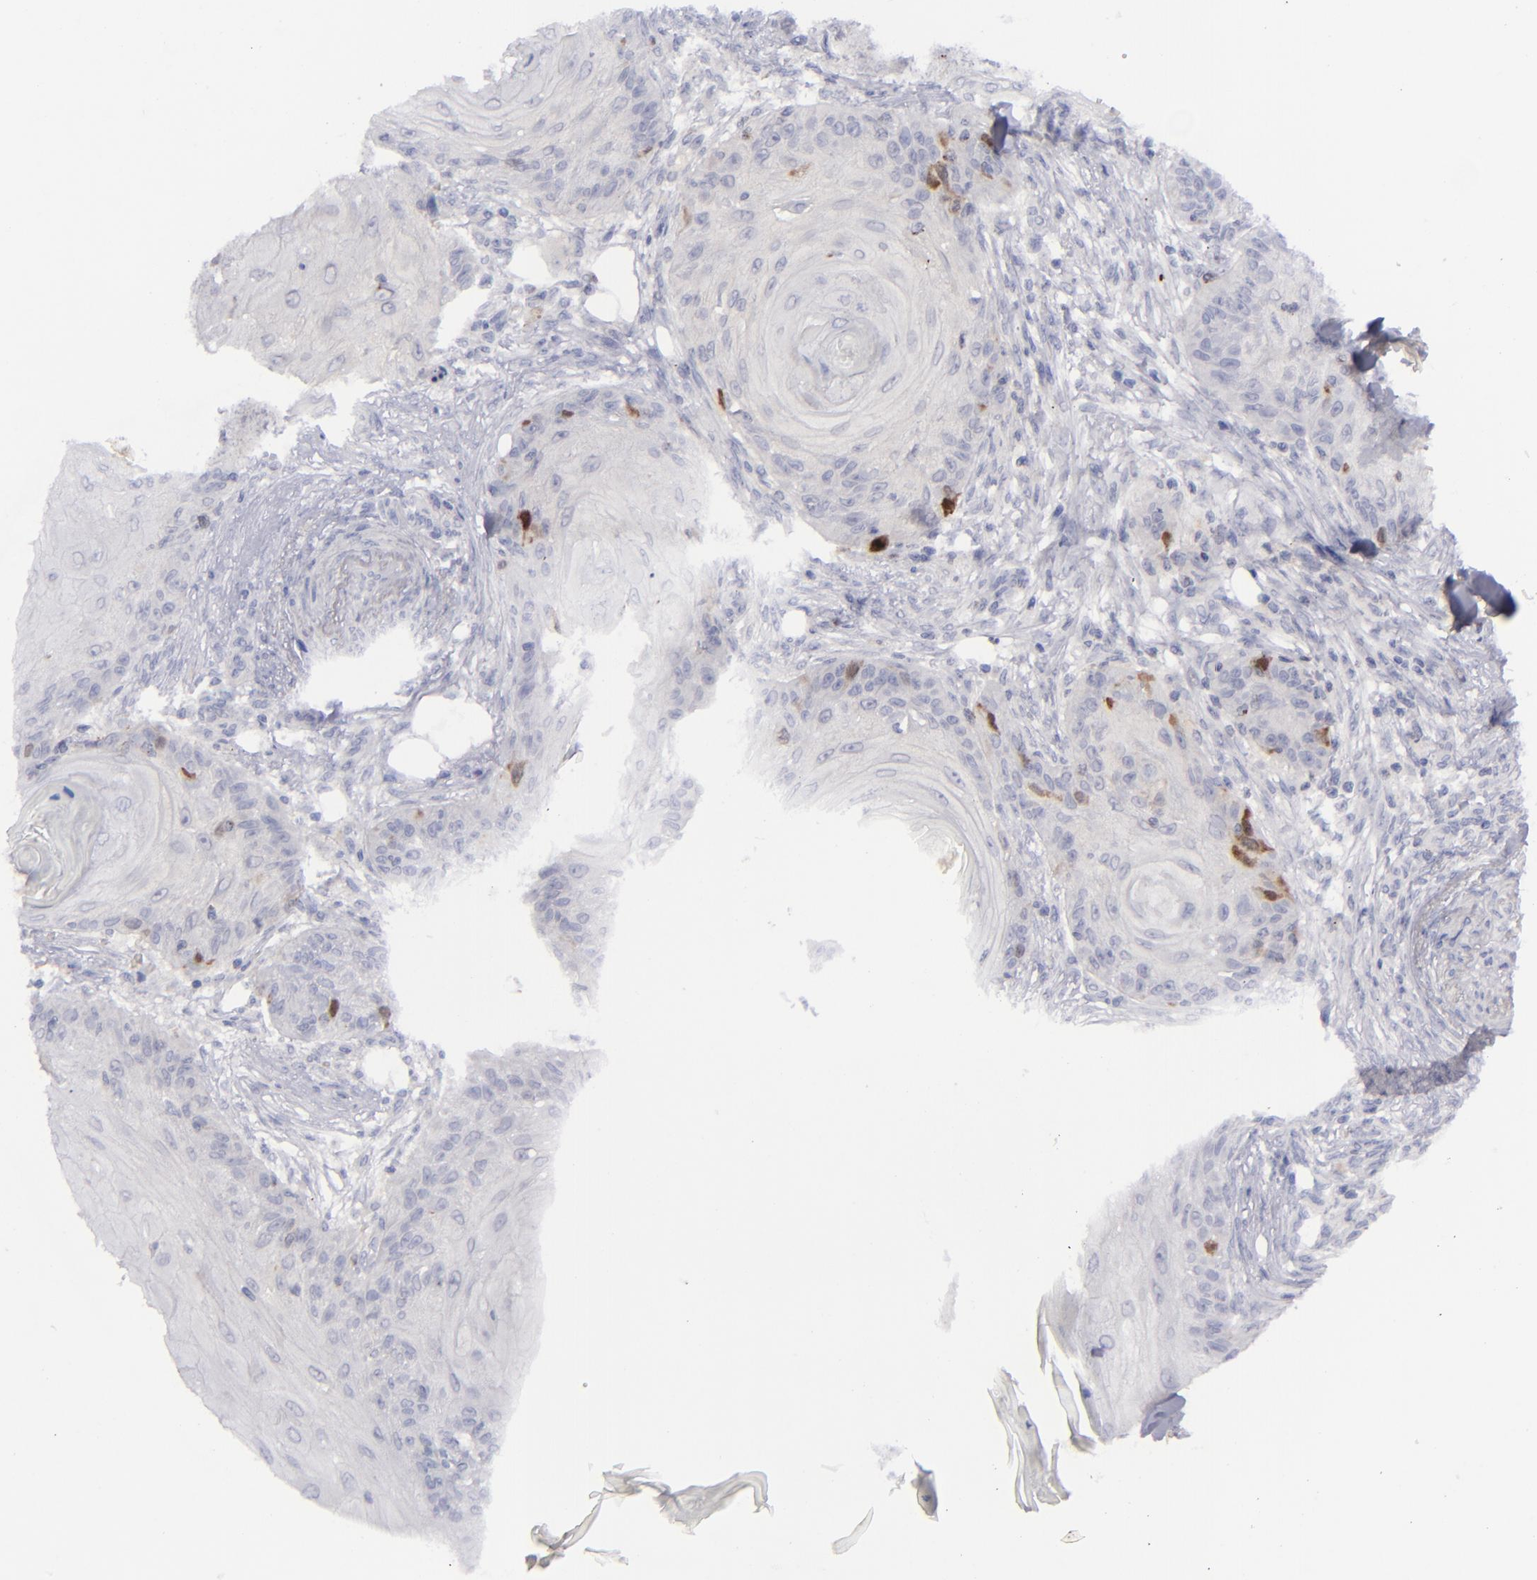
{"staining": {"intensity": "moderate", "quantity": "<25%", "location": "cytoplasmic/membranous,nuclear"}, "tissue": "skin cancer", "cell_type": "Tumor cells", "image_type": "cancer", "snomed": [{"axis": "morphology", "description": "Squamous cell carcinoma, NOS"}, {"axis": "topography", "description": "Skin"}], "caption": "Brown immunohistochemical staining in human skin cancer (squamous cell carcinoma) reveals moderate cytoplasmic/membranous and nuclear expression in about <25% of tumor cells.", "gene": "AURKA", "patient": {"sex": "female", "age": 88}}